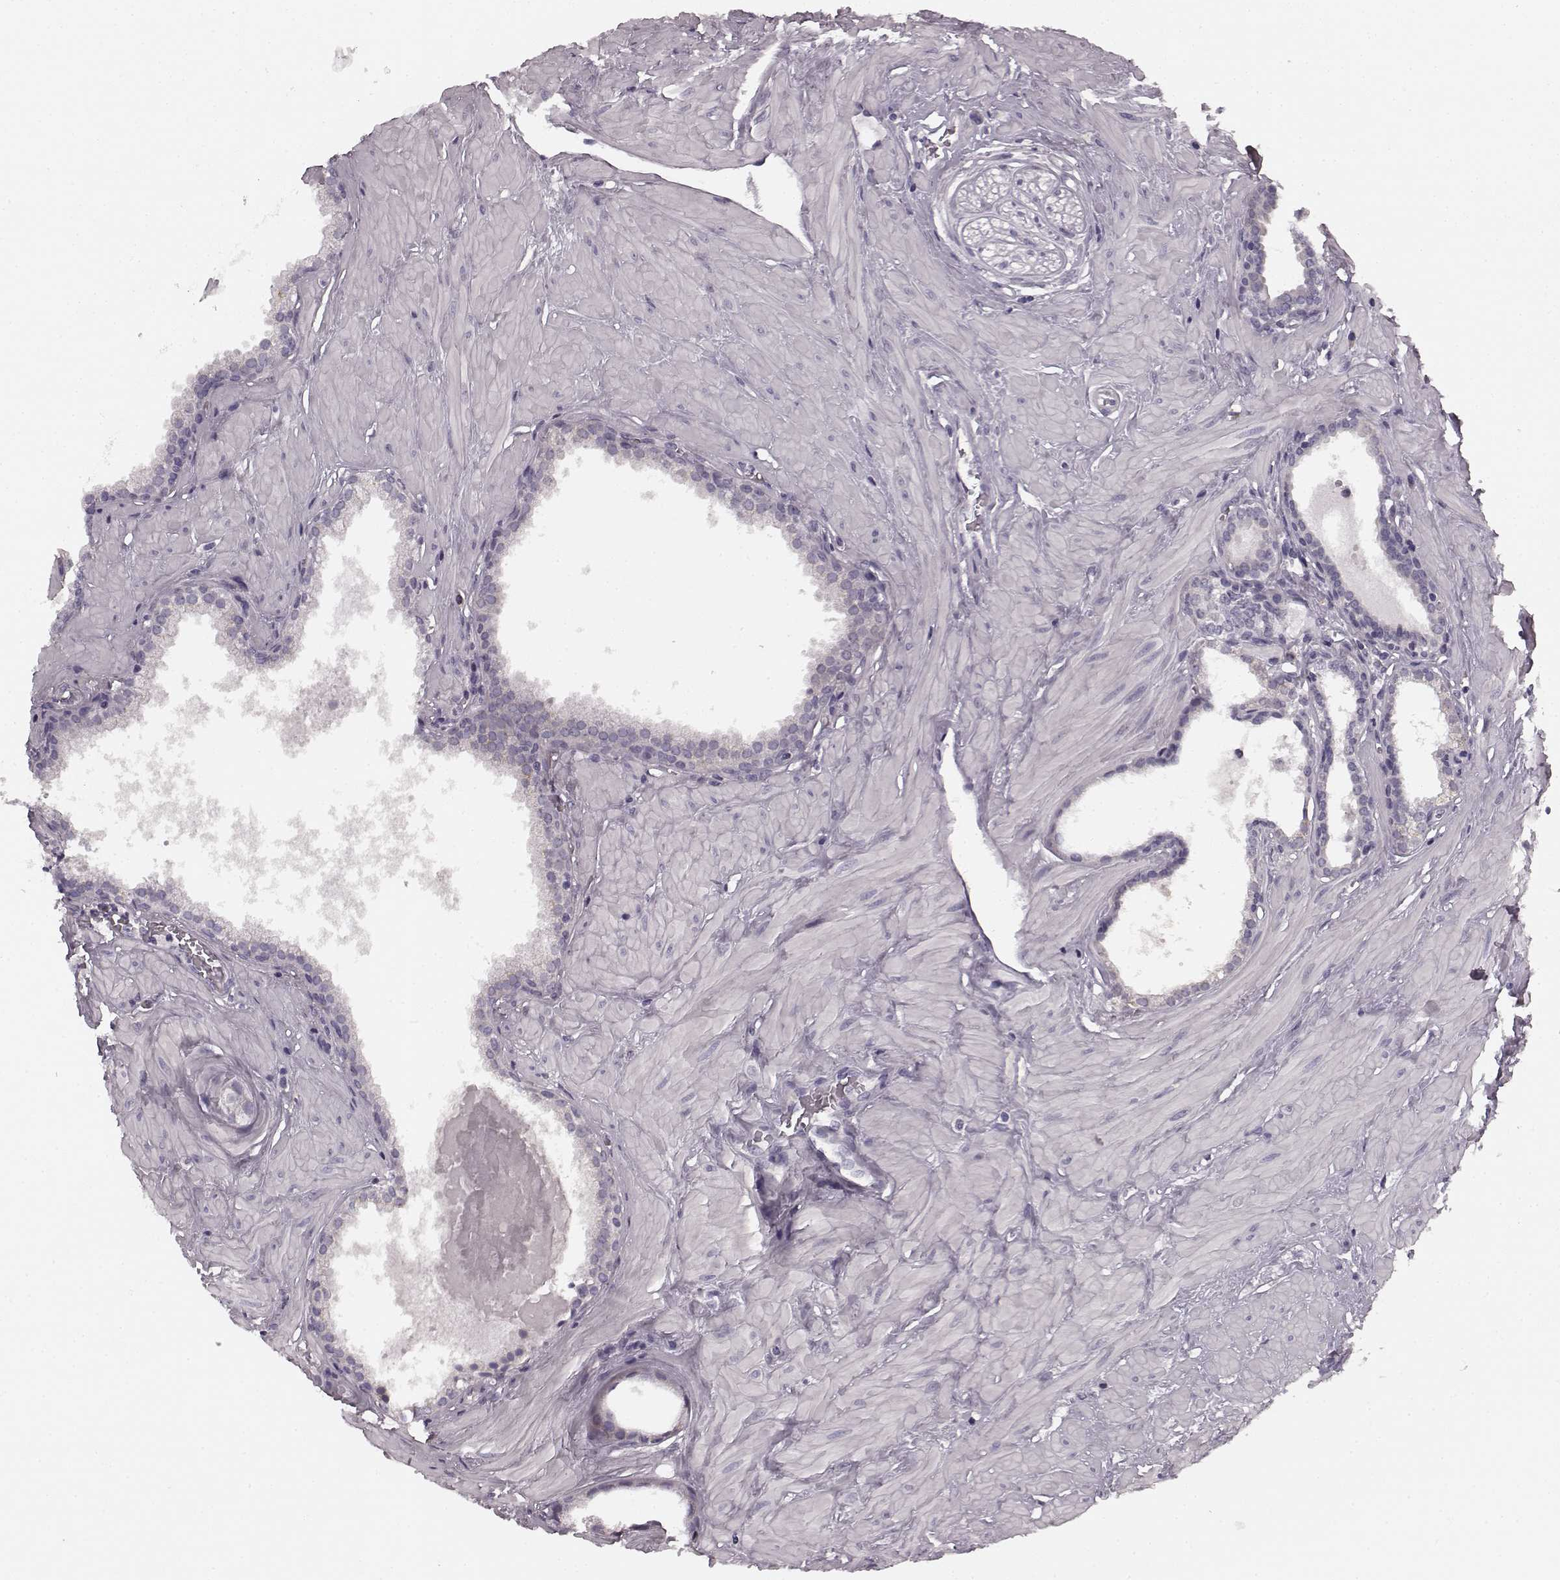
{"staining": {"intensity": "negative", "quantity": "none", "location": "none"}, "tissue": "prostate", "cell_type": "Glandular cells", "image_type": "normal", "snomed": [{"axis": "morphology", "description": "Normal tissue, NOS"}, {"axis": "topography", "description": "Prostate"}], "caption": "IHC image of unremarkable prostate: prostate stained with DAB (3,3'-diaminobenzidine) displays no significant protein expression in glandular cells. Nuclei are stained in blue.", "gene": "FAM234B", "patient": {"sex": "male", "age": 48}}